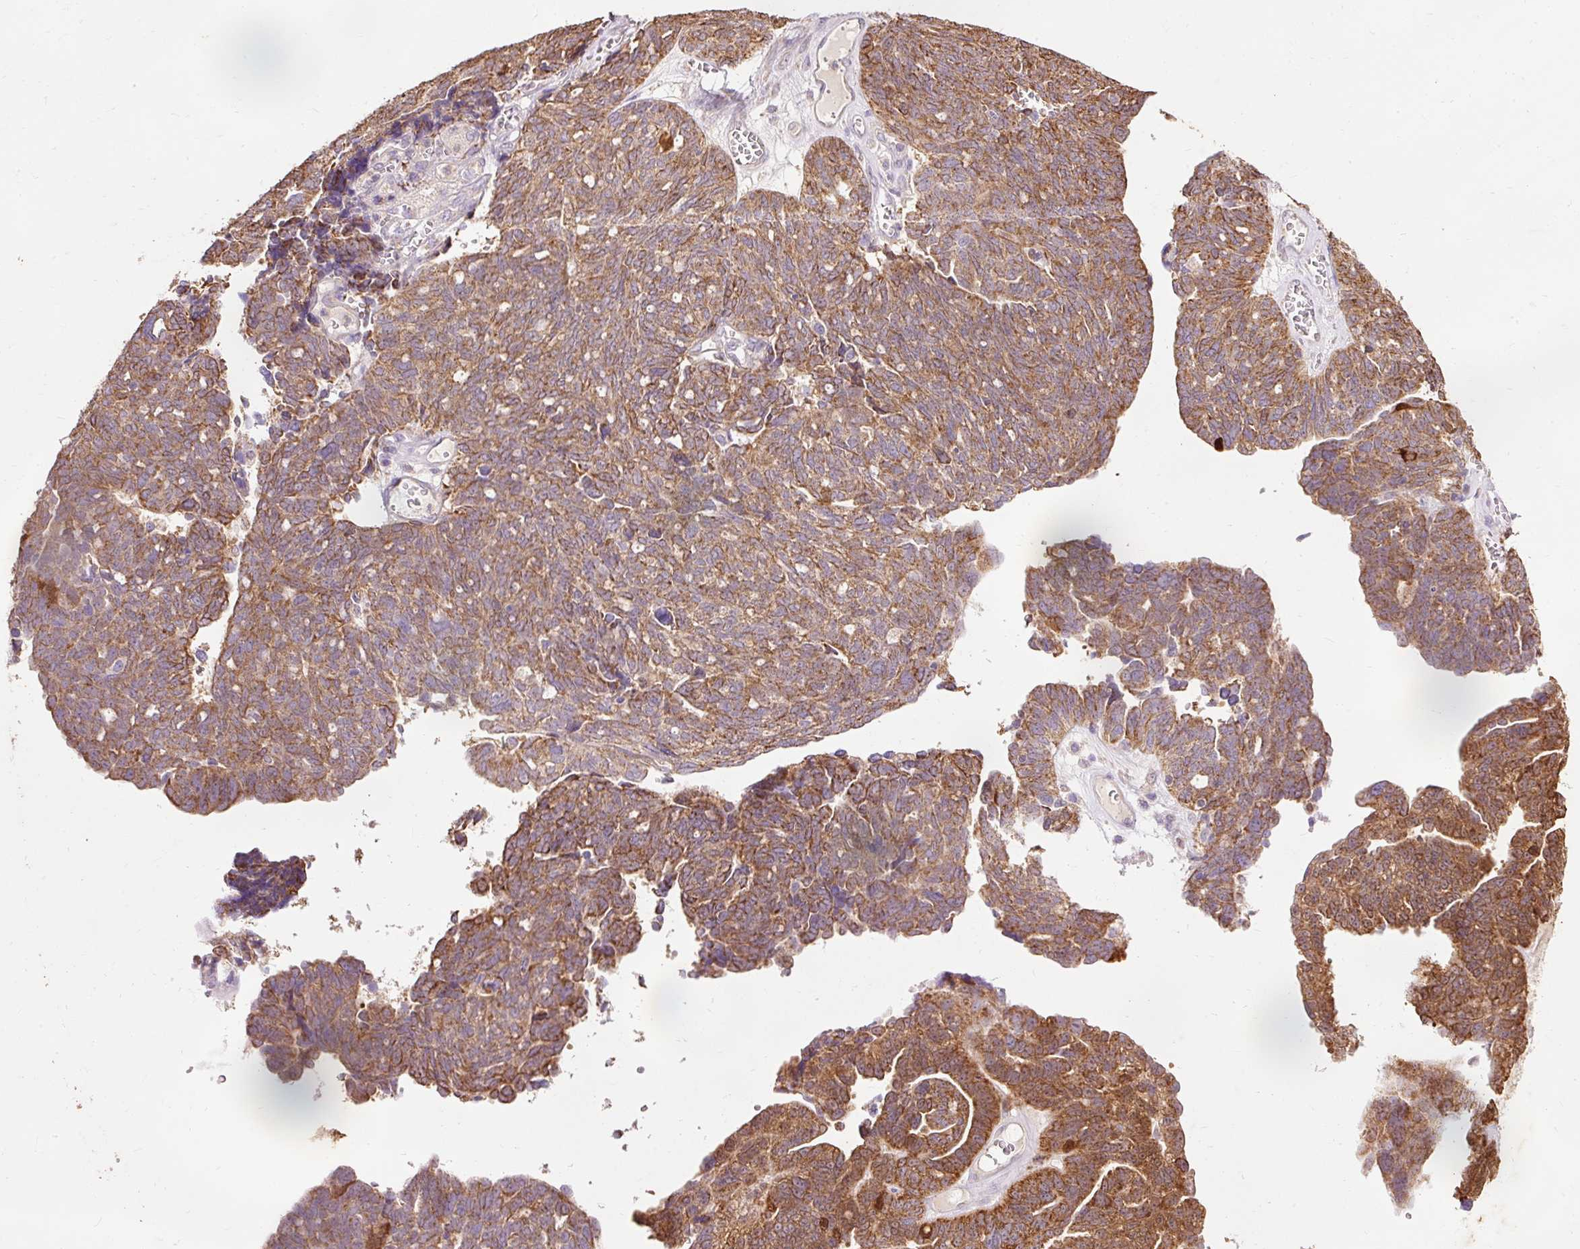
{"staining": {"intensity": "moderate", "quantity": ">75%", "location": "cytoplasmic/membranous"}, "tissue": "ovarian cancer", "cell_type": "Tumor cells", "image_type": "cancer", "snomed": [{"axis": "morphology", "description": "Cystadenocarcinoma, serous, NOS"}, {"axis": "topography", "description": "Ovary"}], "caption": "Ovarian cancer (serous cystadenocarcinoma) stained for a protein exhibits moderate cytoplasmic/membranous positivity in tumor cells. The protein of interest is shown in brown color, while the nuclei are stained blue.", "gene": "PRDX5", "patient": {"sex": "female", "age": 79}}